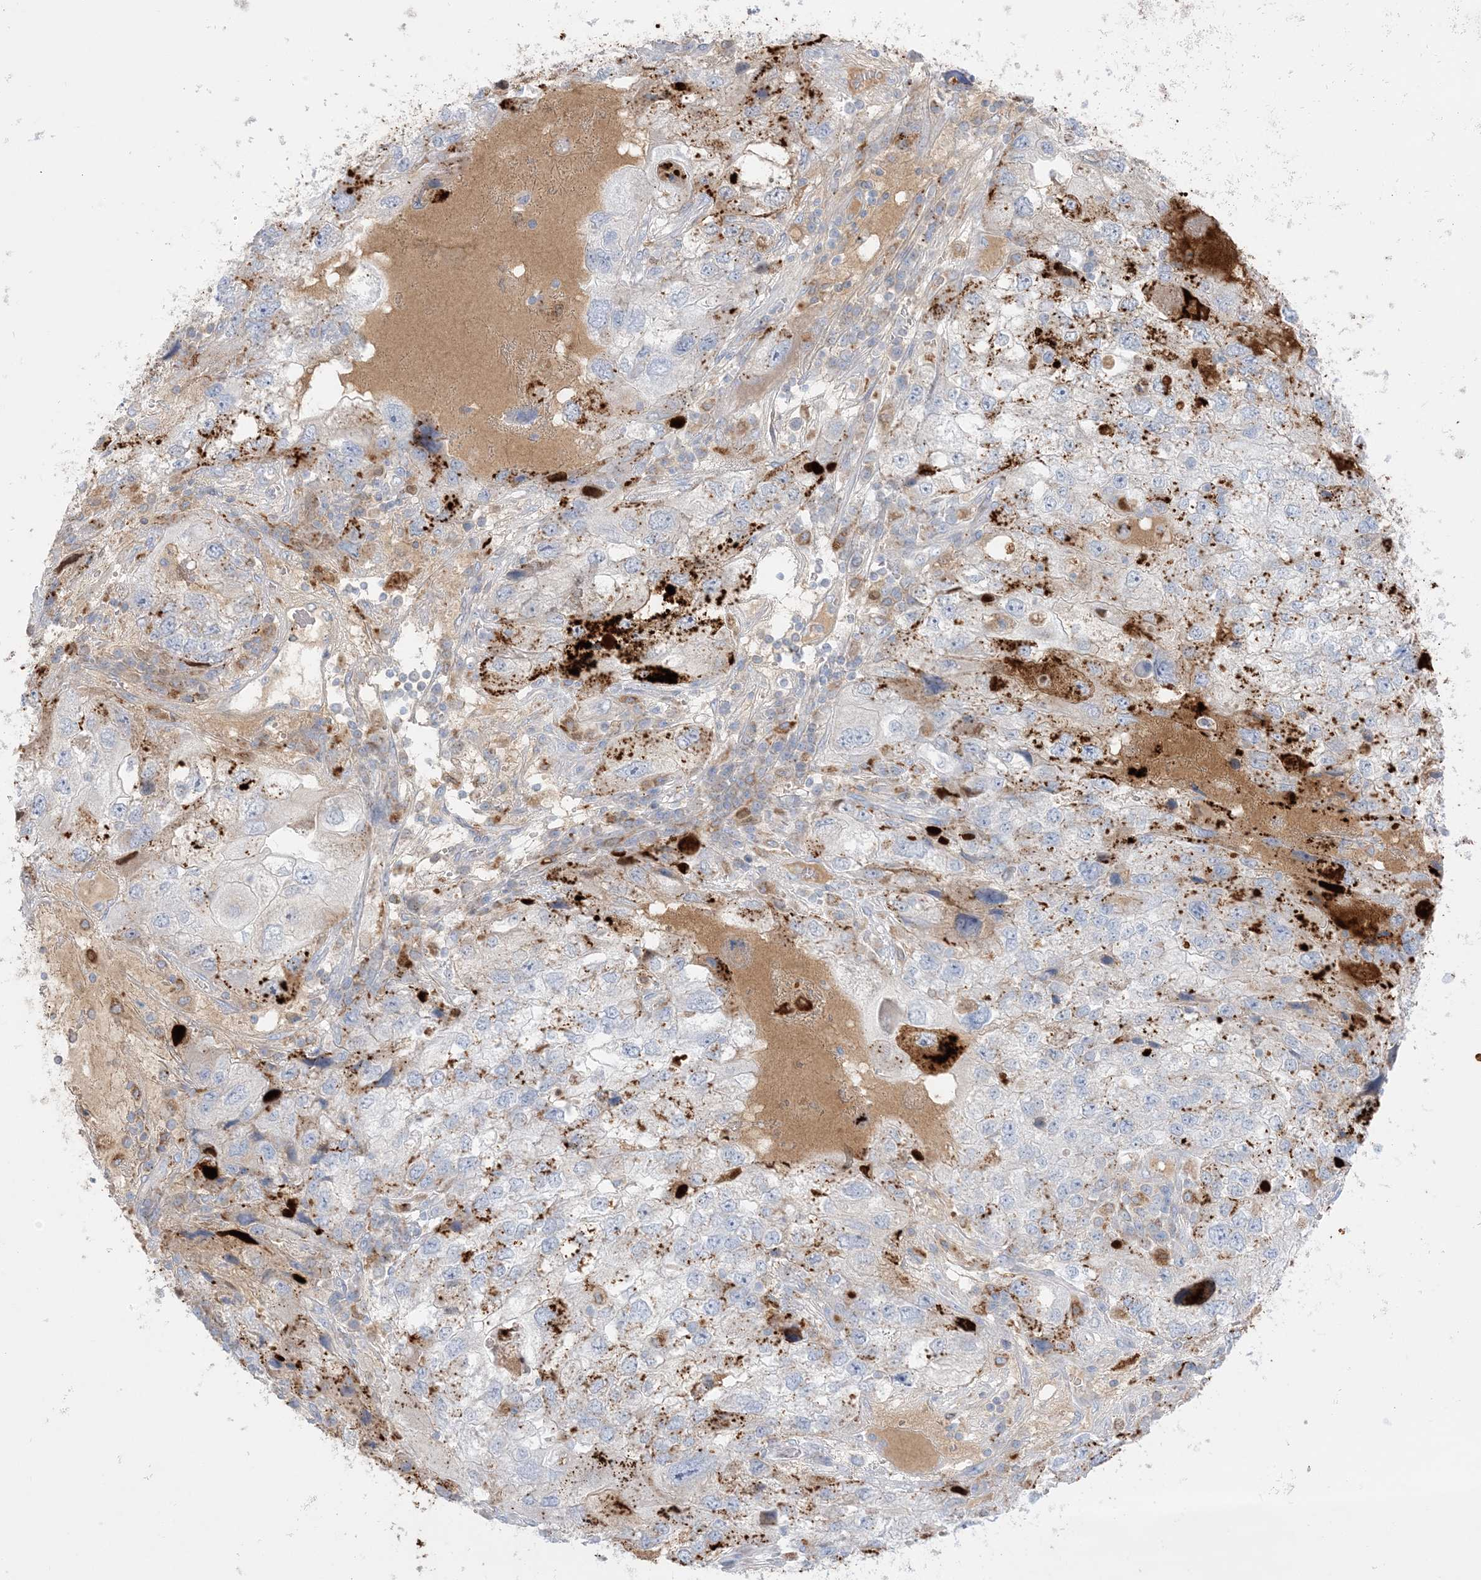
{"staining": {"intensity": "moderate", "quantity": "25%-75%", "location": "cytoplasmic/membranous"}, "tissue": "endometrial cancer", "cell_type": "Tumor cells", "image_type": "cancer", "snomed": [{"axis": "morphology", "description": "Adenocarcinoma, NOS"}, {"axis": "topography", "description": "Endometrium"}], "caption": "Endometrial cancer stained for a protein (brown) displays moderate cytoplasmic/membranous positive expression in about 25%-75% of tumor cells.", "gene": "KCTD6", "patient": {"sex": "female", "age": 49}}